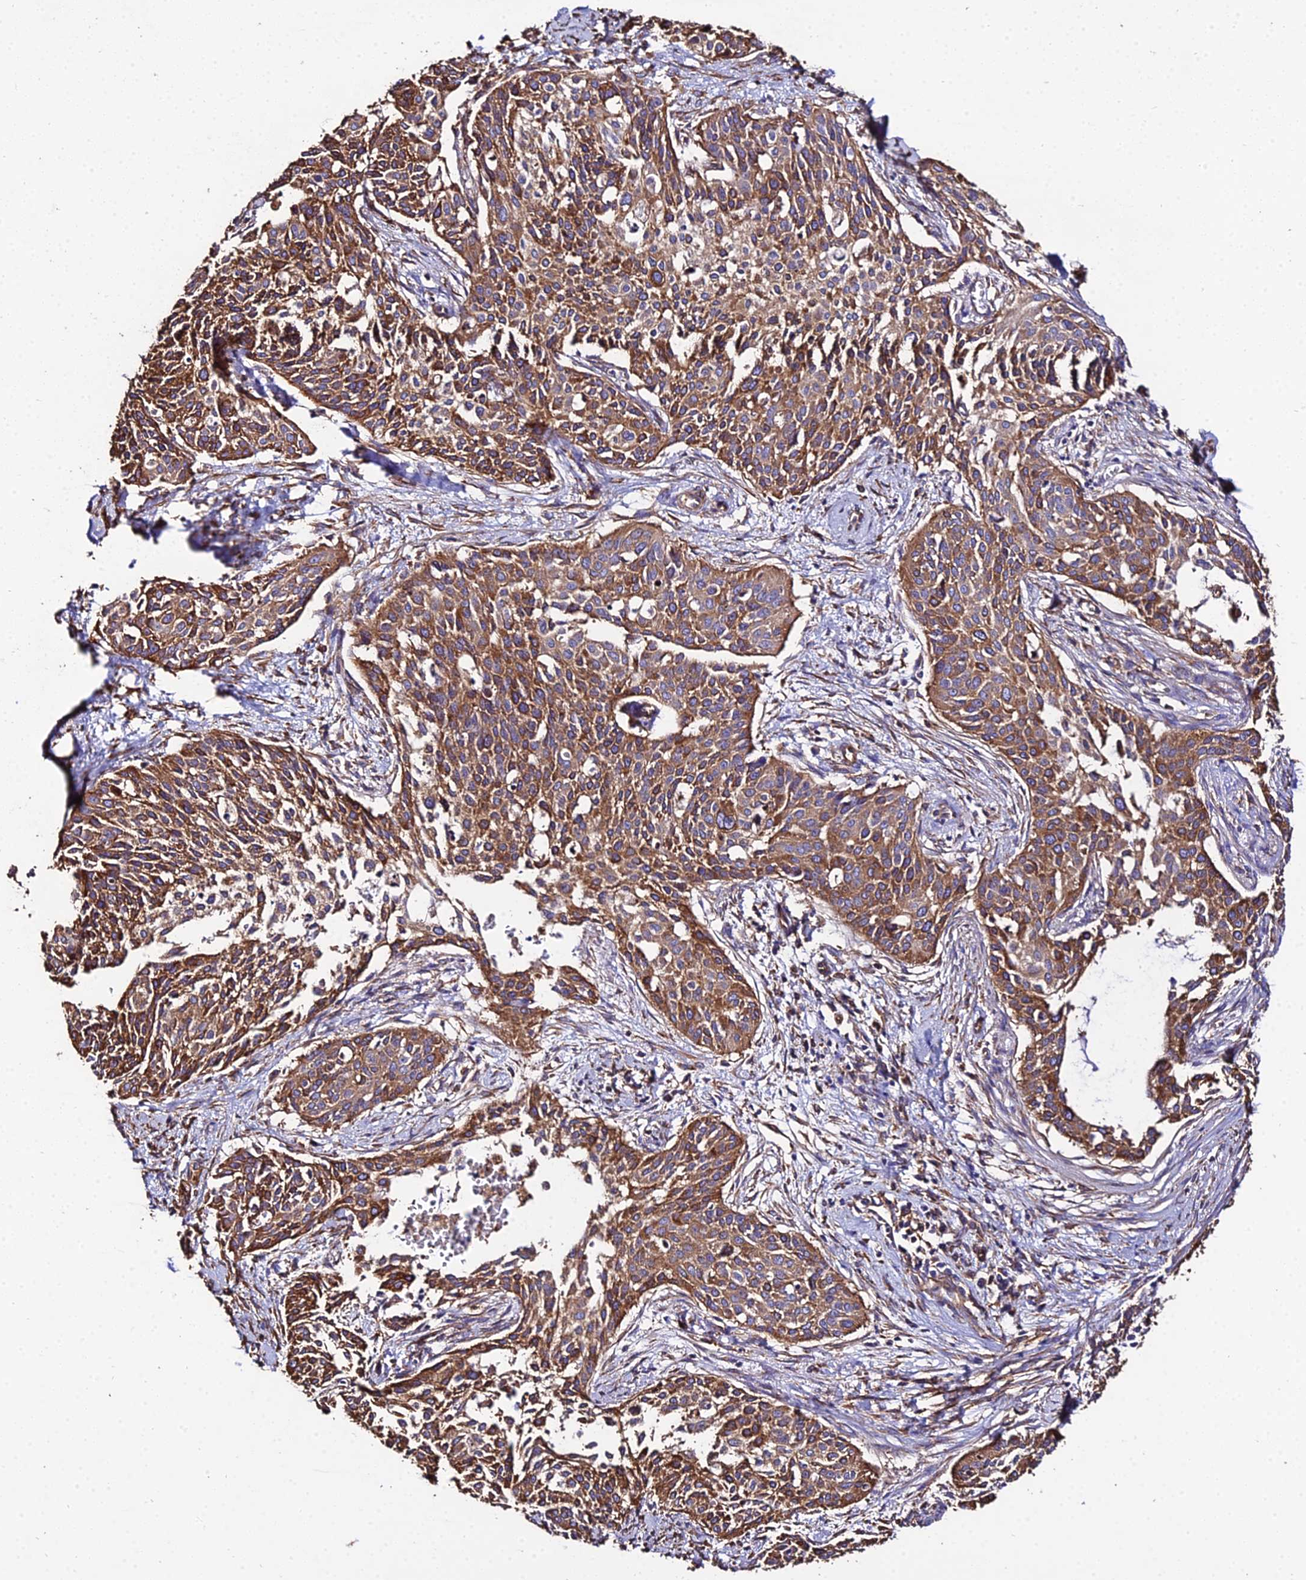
{"staining": {"intensity": "strong", "quantity": ">75%", "location": "cytoplasmic/membranous"}, "tissue": "cervical cancer", "cell_type": "Tumor cells", "image_type": "cancer", "snomed": [{"axis": "morphology", "description": "Squamous cell carcinoma, NOS"}, {"axis": "topography", "description": "Cervix"}], "caption": "Tumor cells show high levels of strong cytoplasmic/membranous positivity in about >75% of cells in human cervical squamous cell carcinoma. The protein is shown in brown color, while the nuclei are stained blue.", "gene": "TUBA3D", "patient": {"sex": "female", "age": 44}}